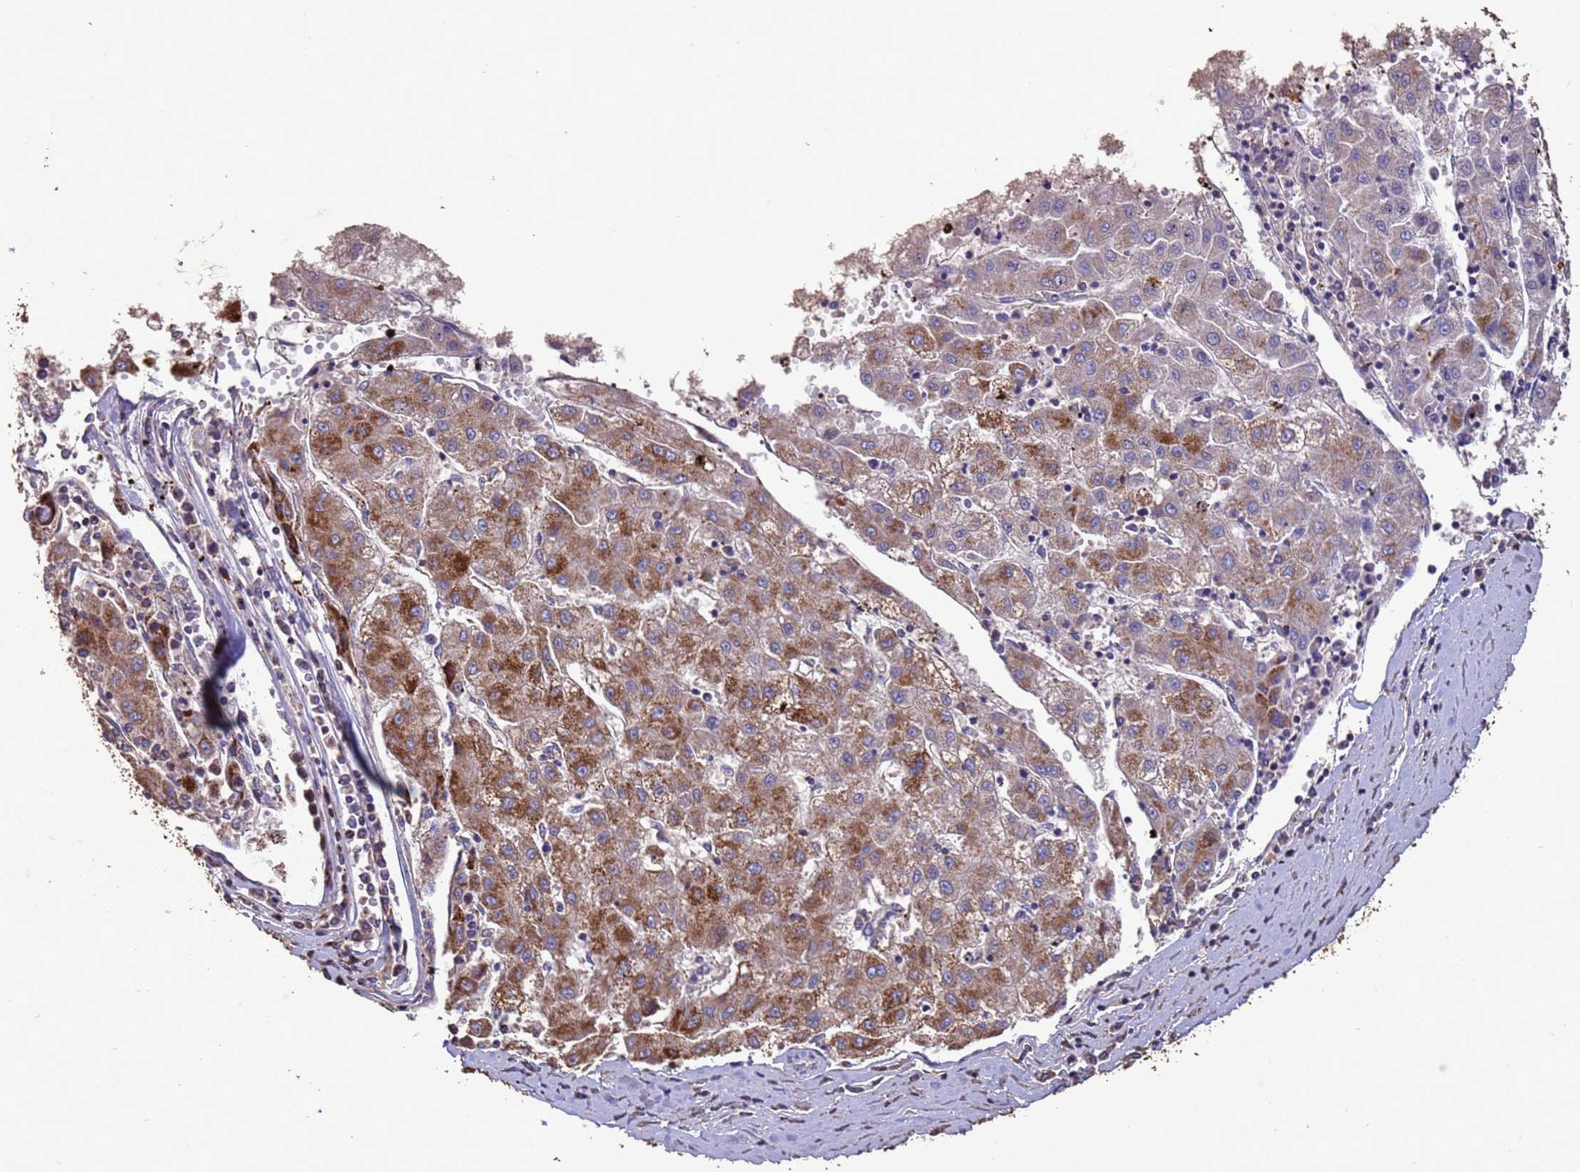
{"staining": {"intensity": "moderate", "quantity": ">75%", "location": "cytoplasmic/membranous"}, "tissue": "liver cancer", "cell_type": "Tumor cells", "image_type": "cancer", "snomed": [{"axis": "morphology", "description": "Carcinoma, Hepatocellular, NOS"}, {"axis": "topography", "description": "Liver"}], "caption": "This is a micrograph of IHC staining of hepatocellular carcinoma (liver), which shows moderate expression in the cytoplasmic/membranous of tumor cells.", "gene": "ZNFX1", "patient": {"sex": "male", "age": 72}}